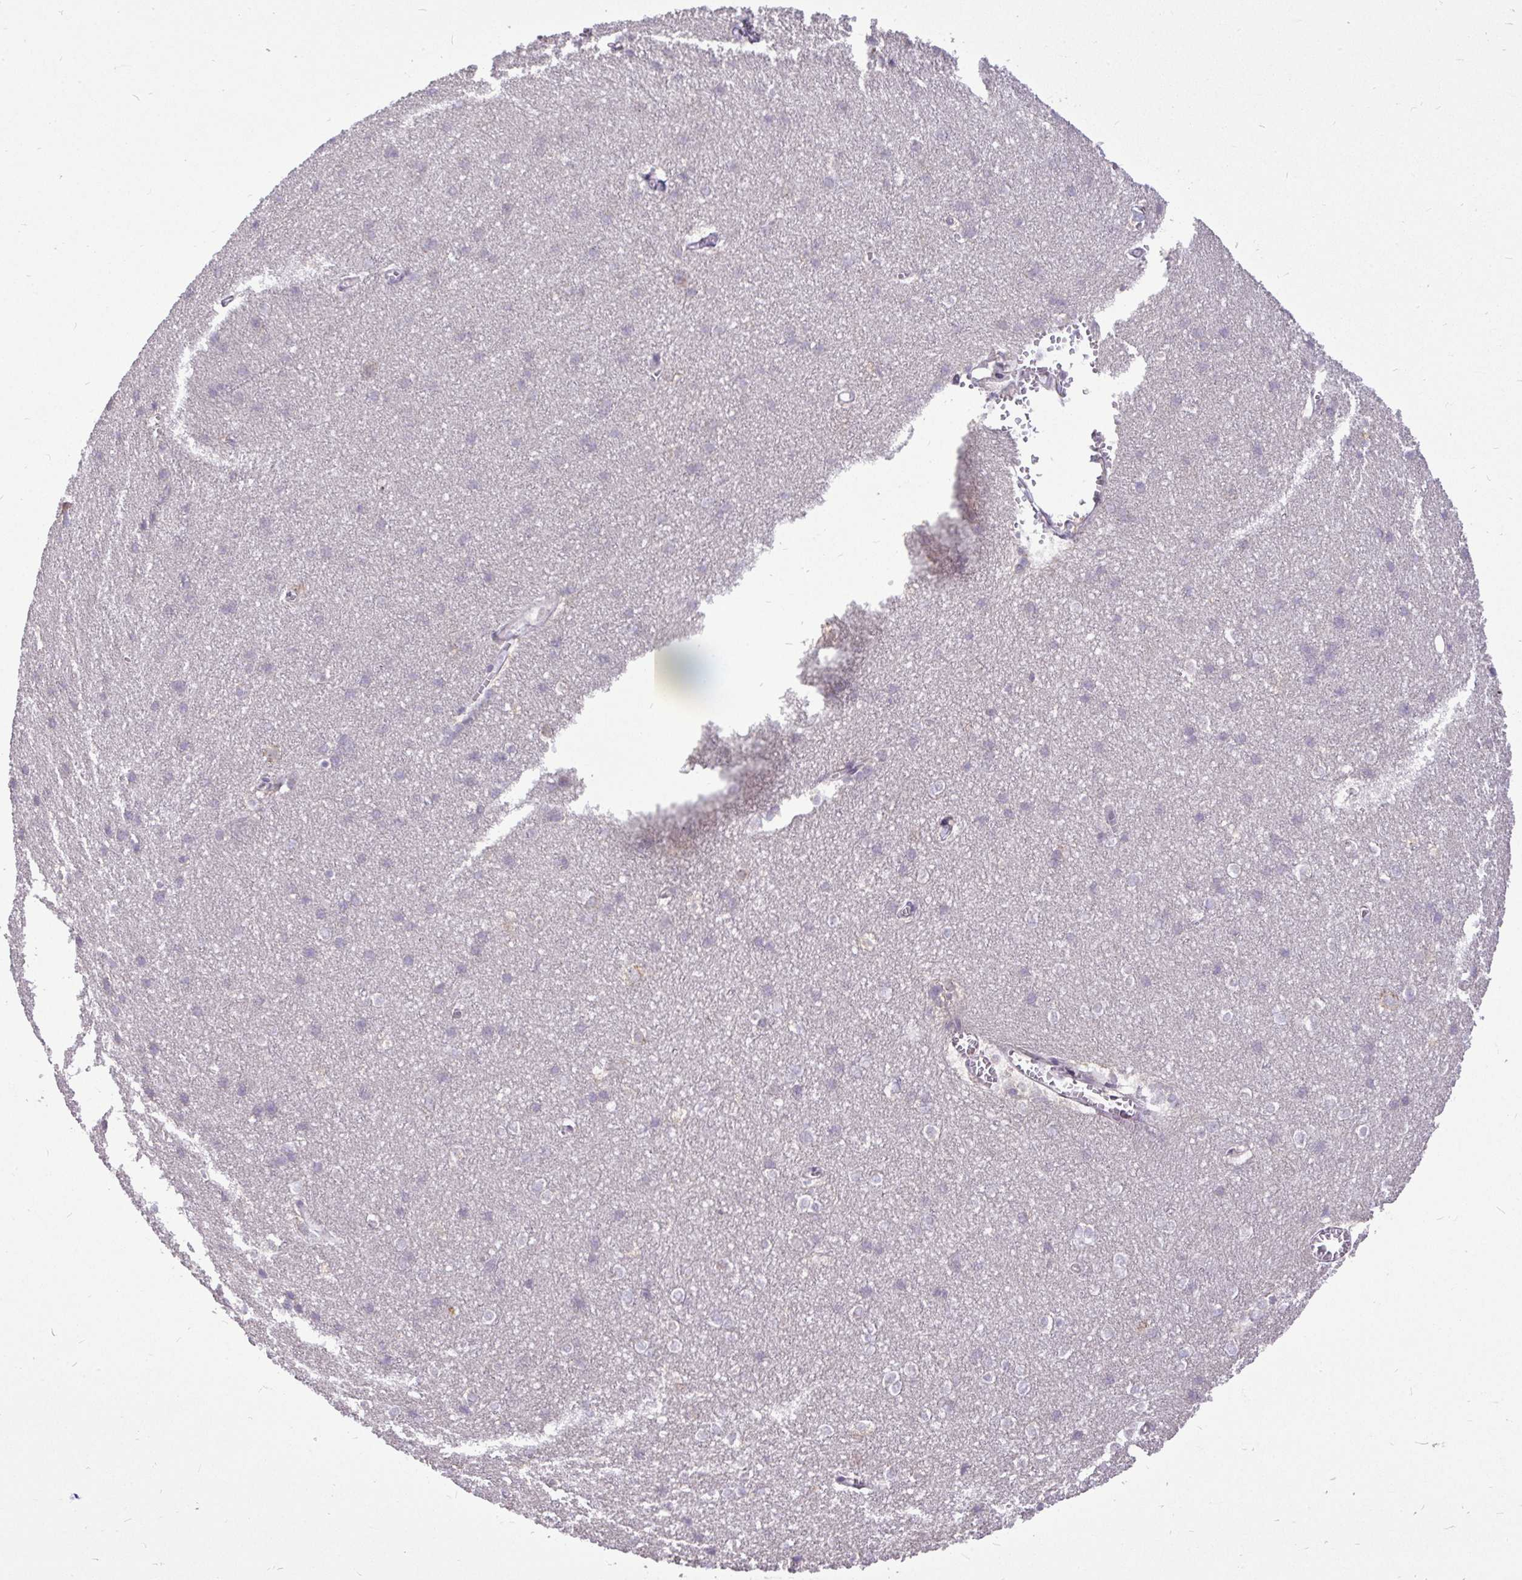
{"staining": {"intensity": "negative", "quantity": "none", "location": "none"}, "tissue": "cerebral cortex", "cell_type": "Endothelial cells", "image_type": "normal", "snomed": [{"axis": "morphology", "description": "Normal tissue, NOS"}, {"axis": "topography", "description": "Cerebral cortex"}], "caption": "Immunohistochemical staining of normal human cerebral cortex reveals no significant staining in endothelial cells. (Immunohistochemistry, brightfield microscopy, high magnification).", "gene": "STRIP1", "patient": {"sex": "male", "age": 37}}